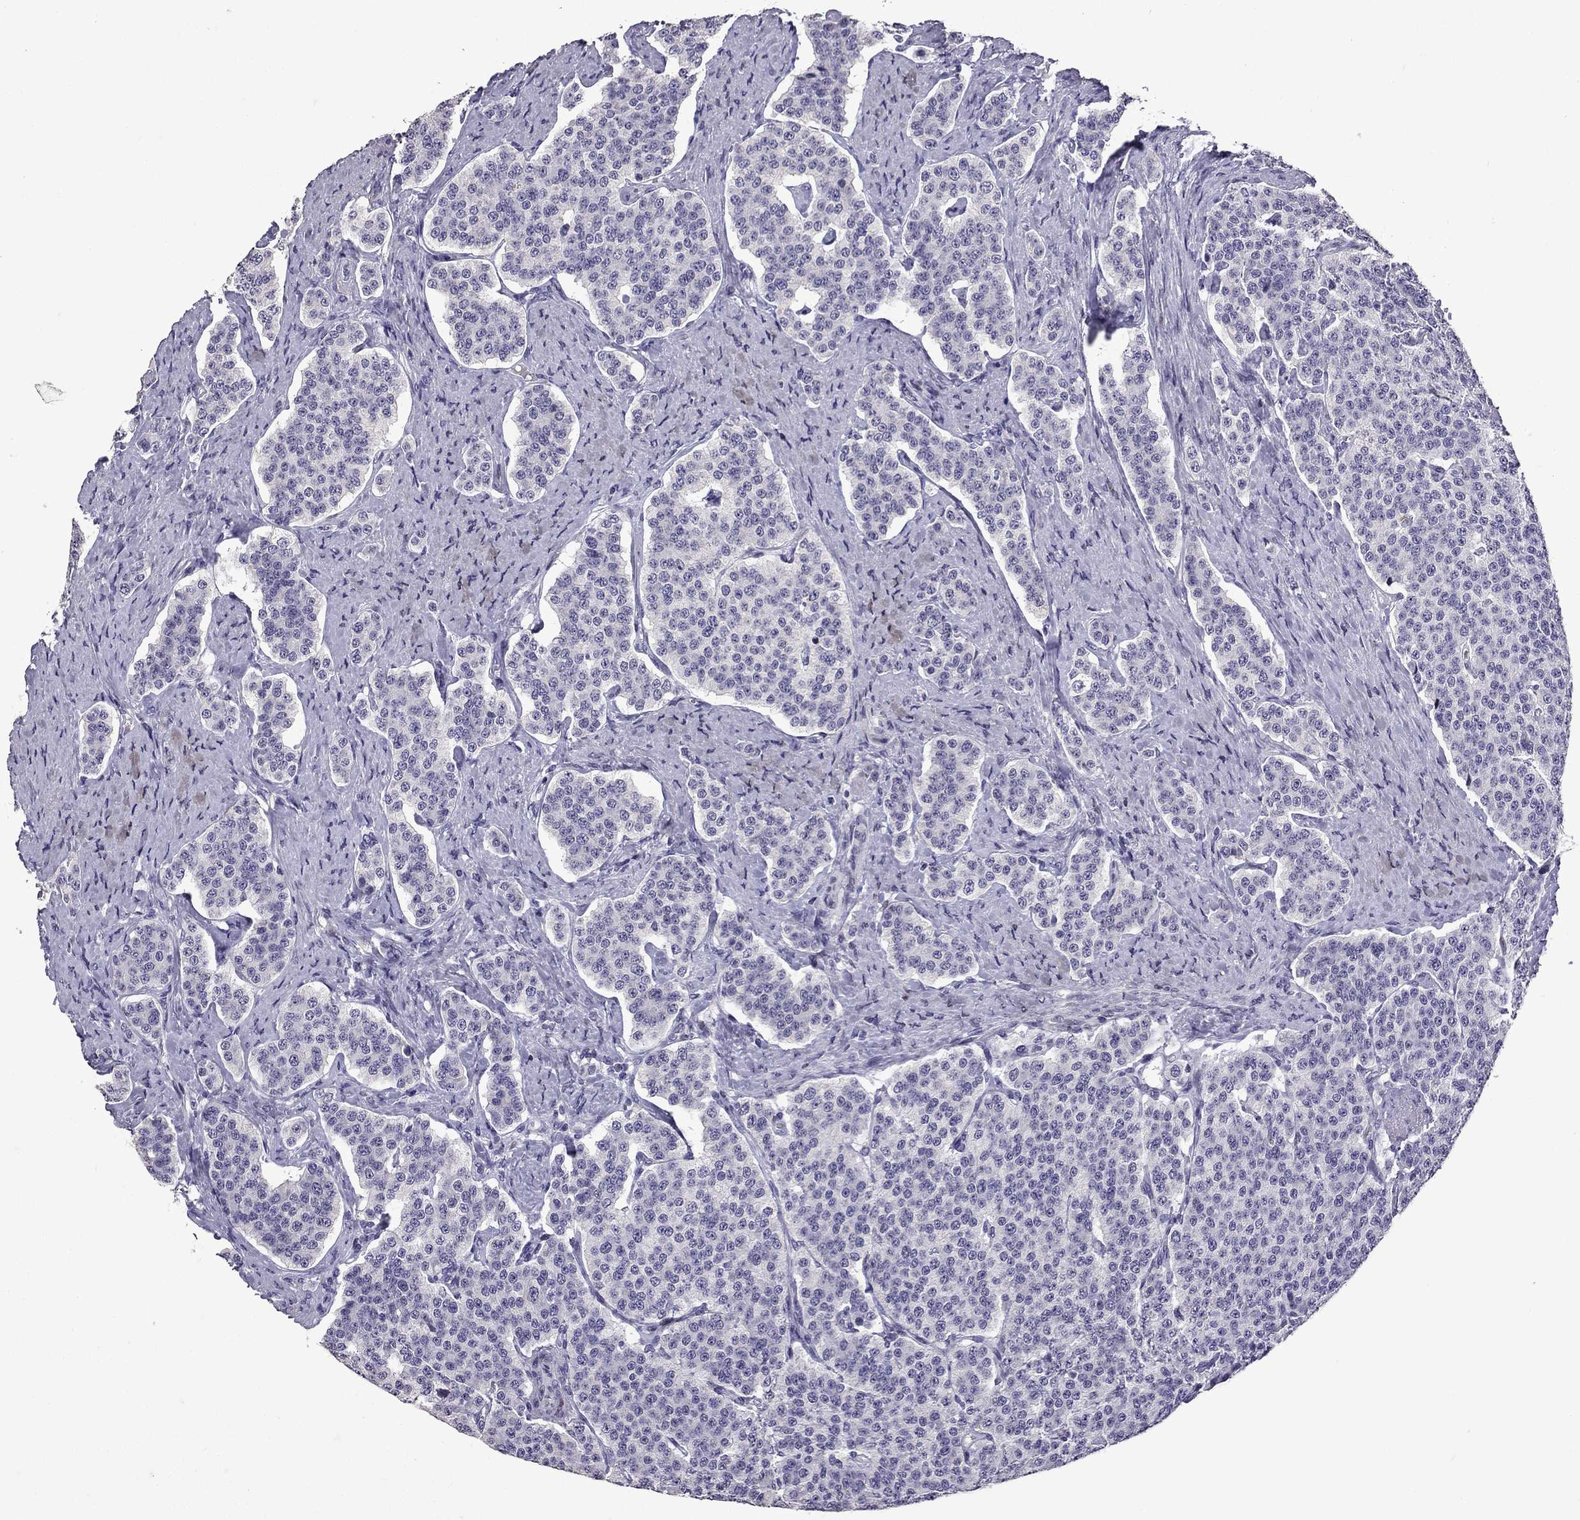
{"staining": {"intensity": "negative", "quantity": "none", "location": "none"}, "tissue": "carcinoid", "cell_type": "Tumor cells", "image_type": "cancer", "snomed": [{"axis": "morphology", "description": "Carcinoid, malignant, NOS"}, {"axis": "topography", "description": "Small intestine"}], "caption": "There is no significant staining in tumor cells of carcinoid.", "gene": "TTN", "patient": {"sex": "female", "age": 58}}